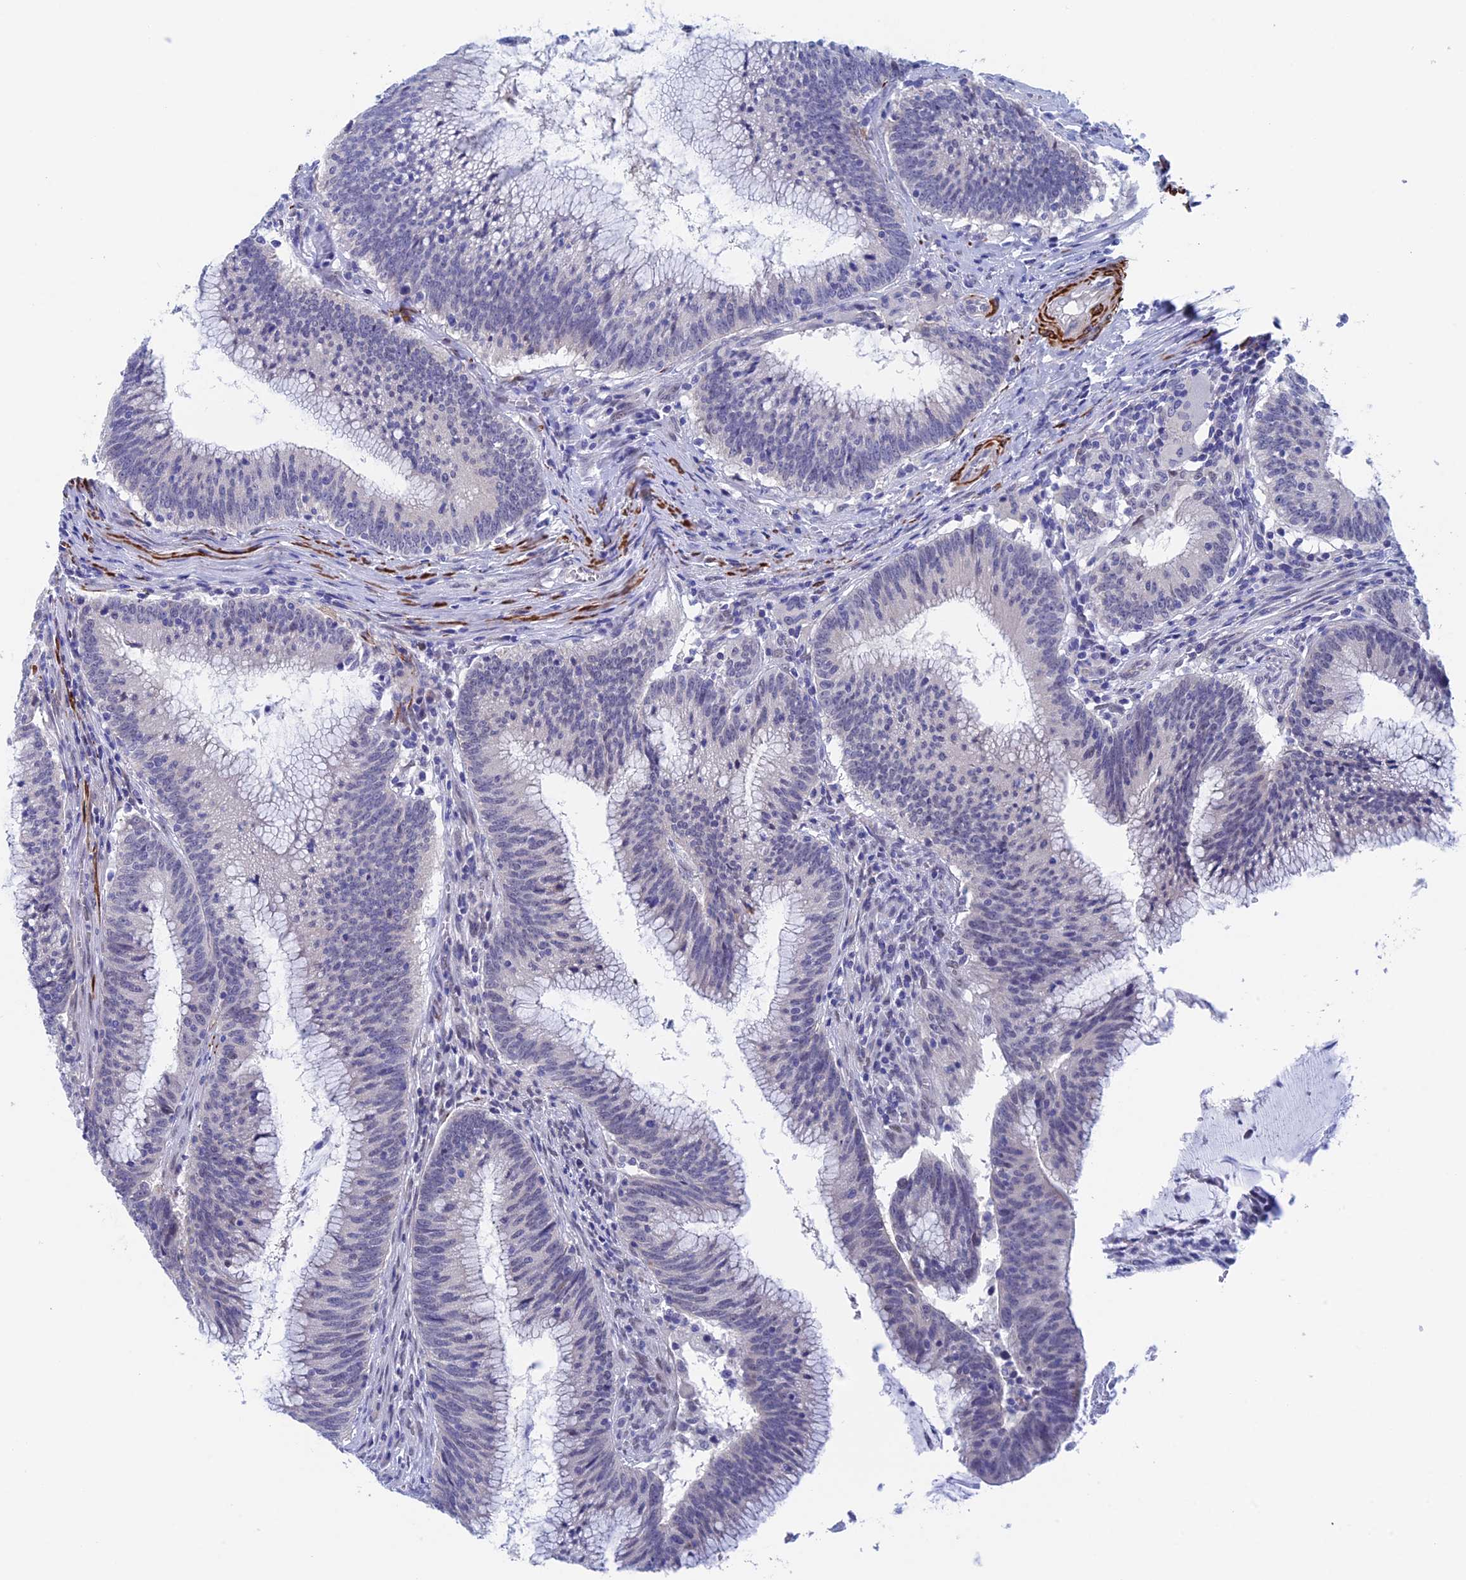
{"staining": {"intensity": "negative", "quantity": "none", "location": "none"}, "tissue": "colorectal cancer", "cell_type": "Tumor cells", "image_type": "cancer", "snomed": [{"axis": "morphology", "description": "Adenocarcinoma, NOS"}, {"axis": "topography", "description": "Rectum"}], "caption": "Protein analysis of colorectal cancer reveals no significant positivity in tumor cells.", "gene": "WDR83", "patient": {"sex": "female", "age": 77}}